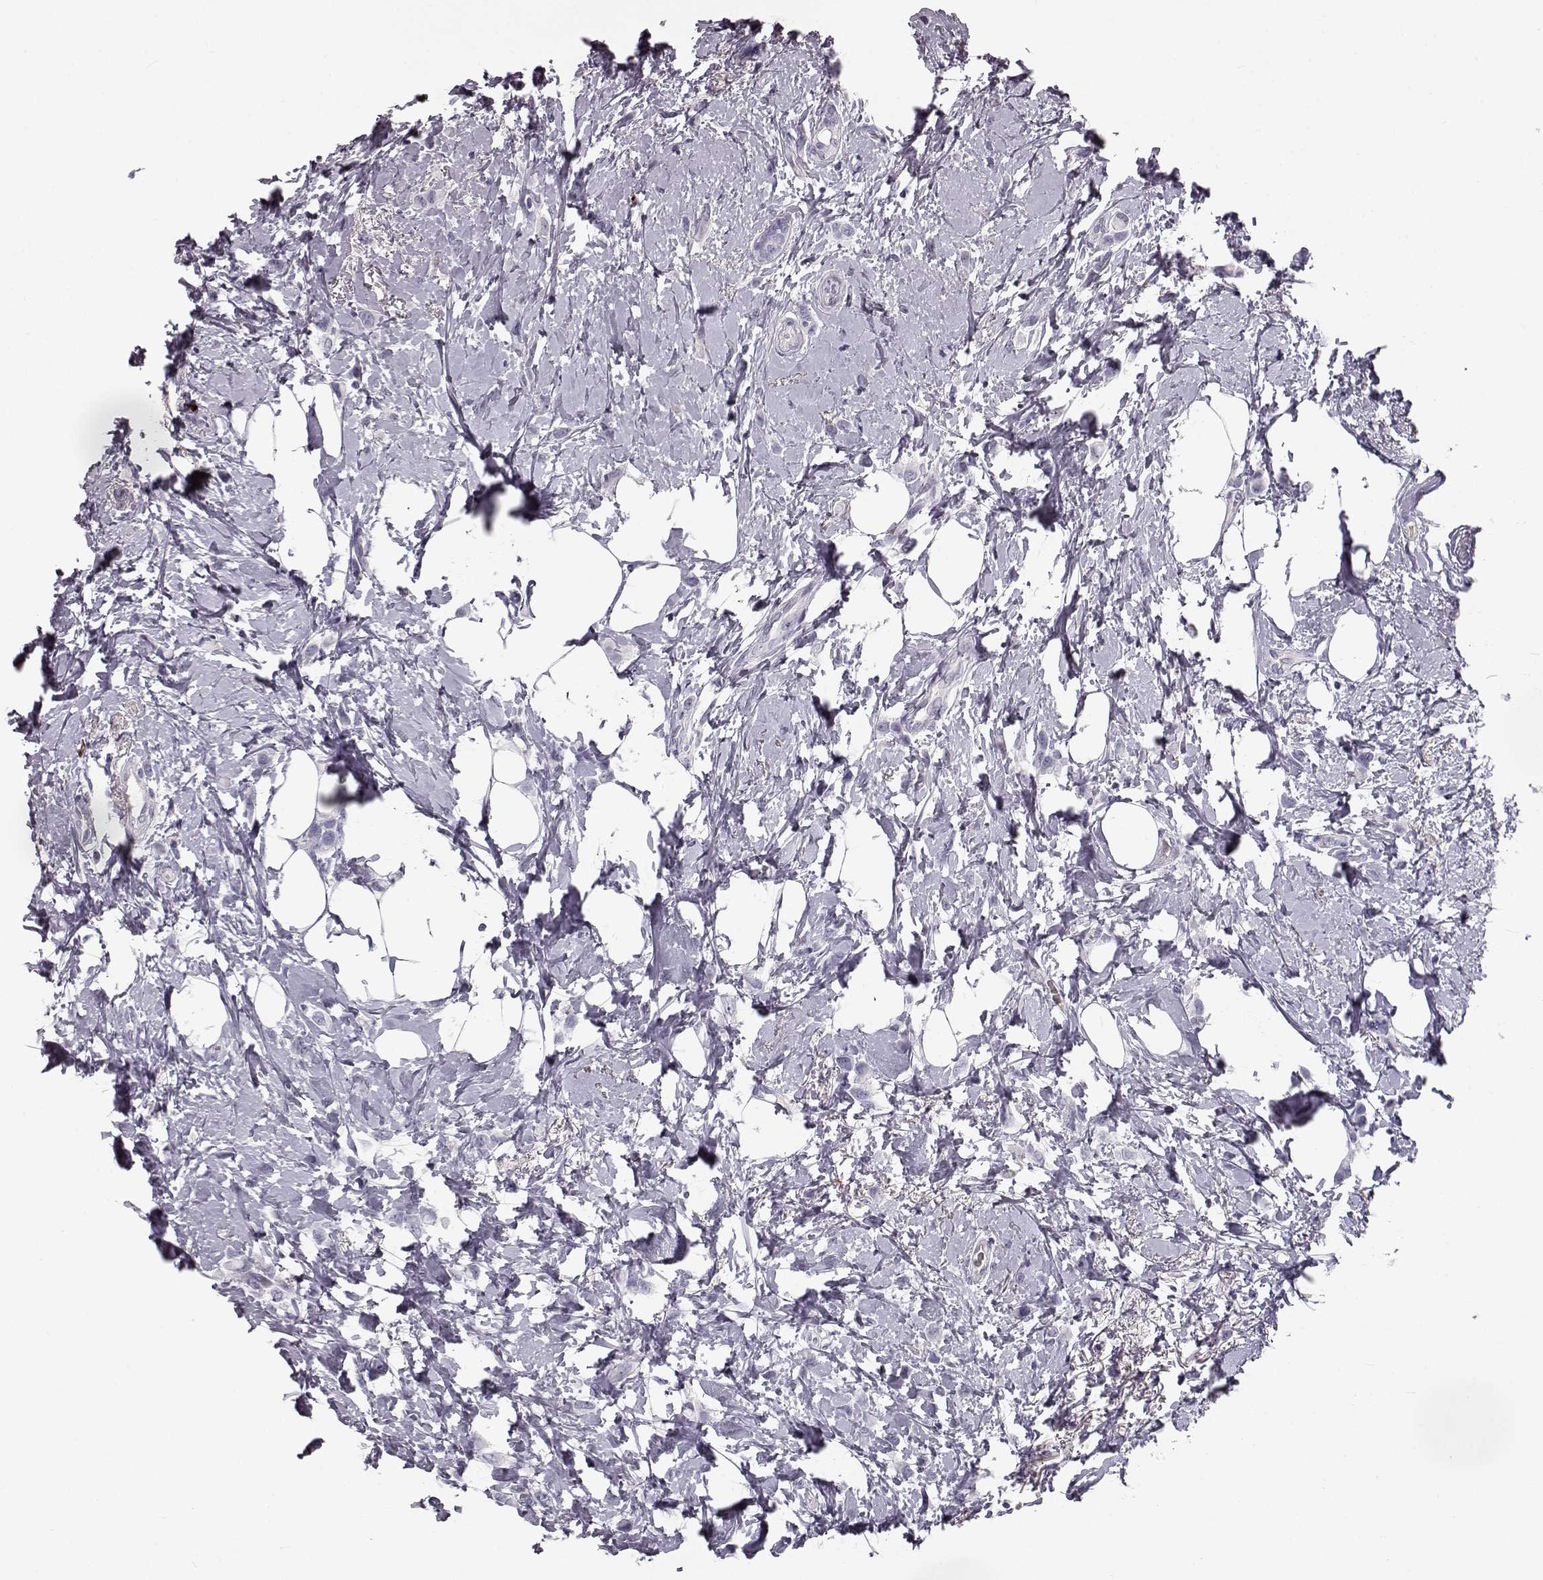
{"staining": {"intensity": "negative", "quantity": "none", "location": "none"}, "tissue": "breast cancer", "cell_type": "Tumor cells", "image_type": "cancer", "snomed": [{"axis": "morphology", "description": "Lobular carcinoma"}, {"axis": "topography", "description": "Breast"}], "caption": "There is no significant positivity in tumor cells of breast cancer.", "gene": "CCL19", "patient": {"sex": "female", "age": 66}}